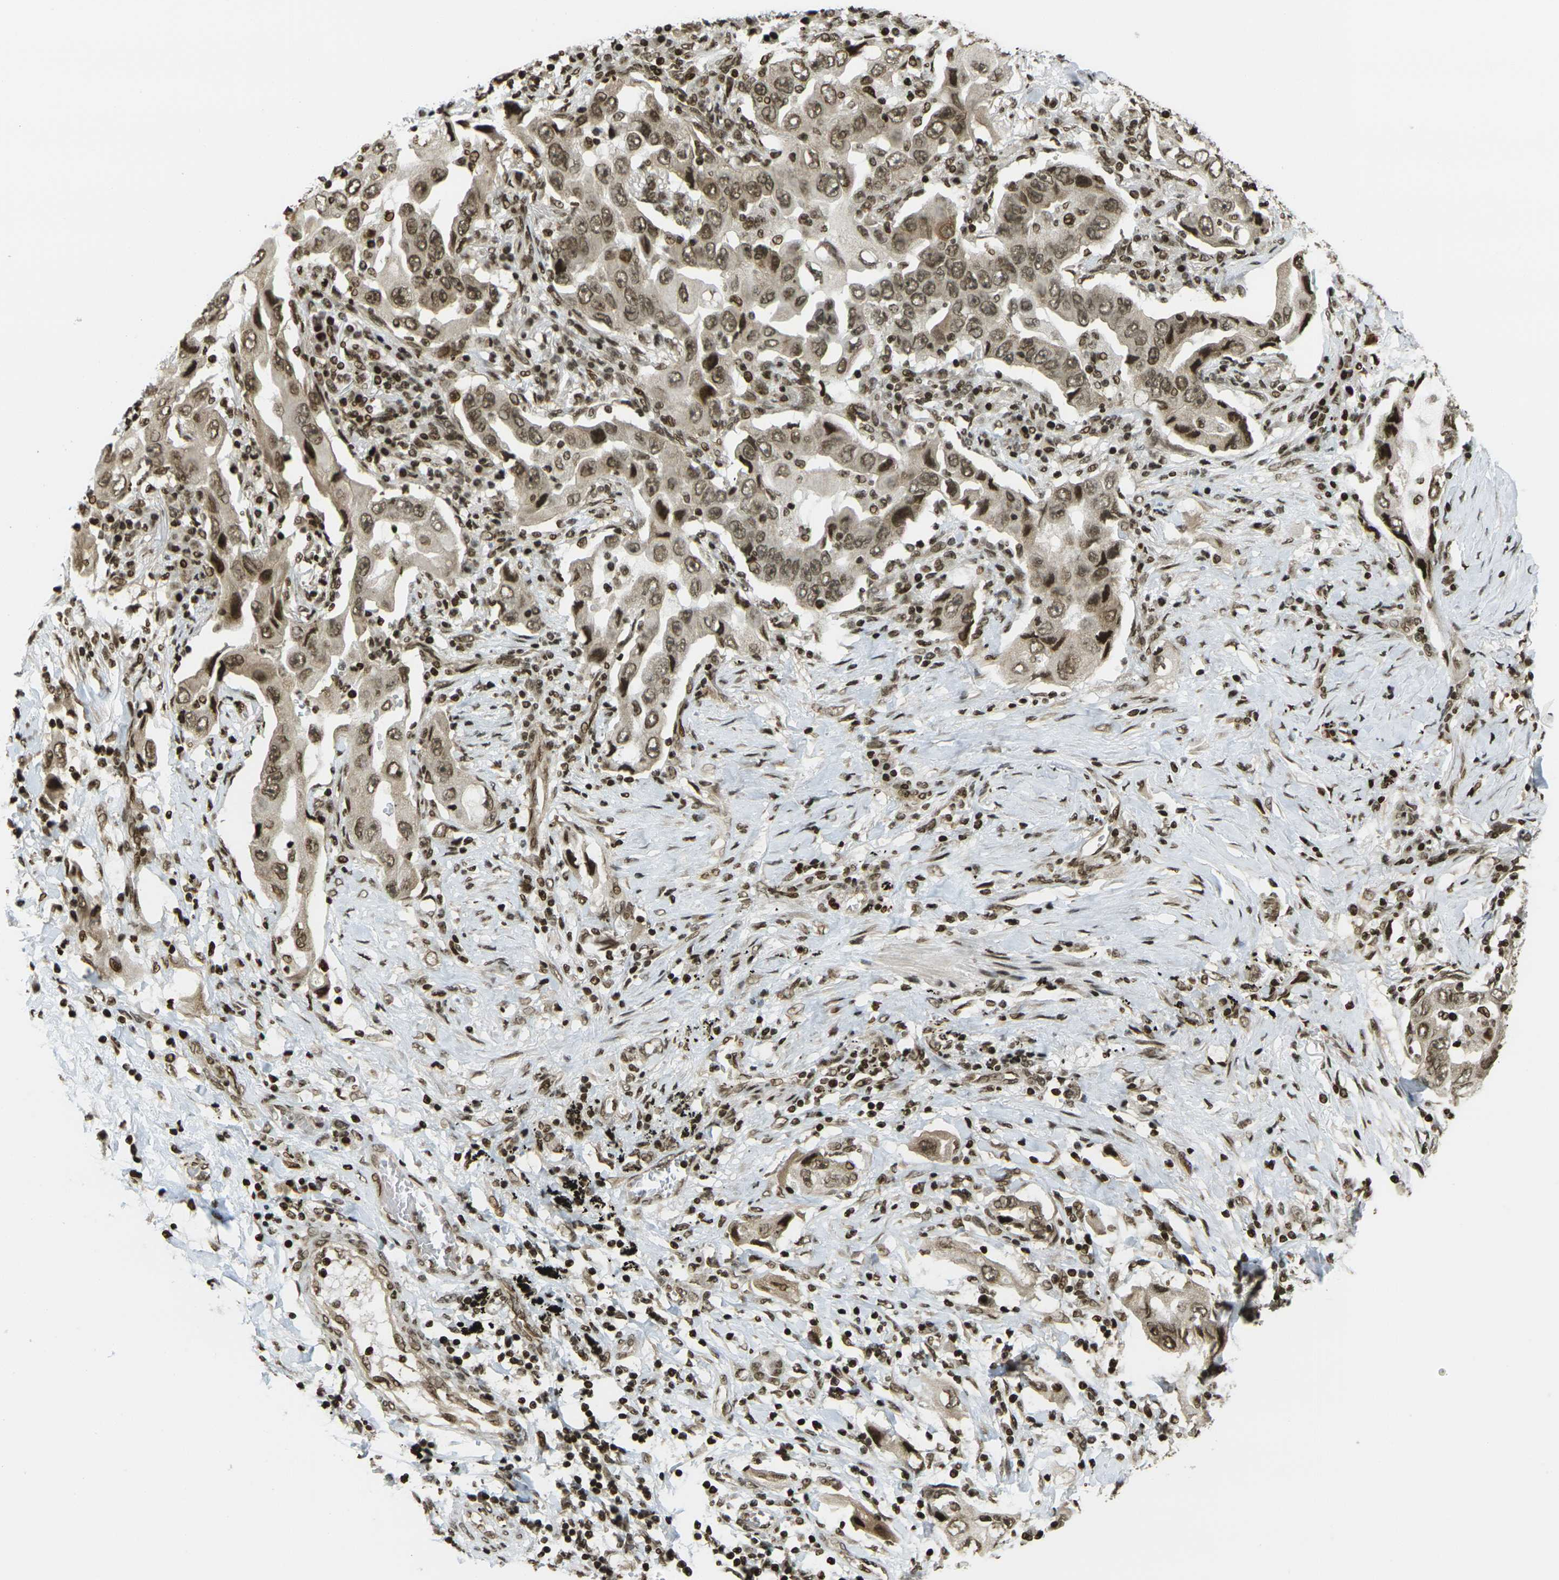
{"staining": {"intensity": "moderate", "quantity": ">75%", "location": "nuclear"}, "tissue": "lung cancer", "cell_type": "Tumor cells", "image_type": "cancer", "snomed": [{"axis": "morphology", "description": "Adenocarcinoma, NOS"}, {"axis": "topography", "description": "Lung"}], "caption": "Adenocarcinoma (lung) was stained to show a protein in brown. There is medium levels of moderate nuclear expression in approximately >75% of tumor cells.", "gene": "RUVBL2", "patient": {"sex": "female", "age": 65}}